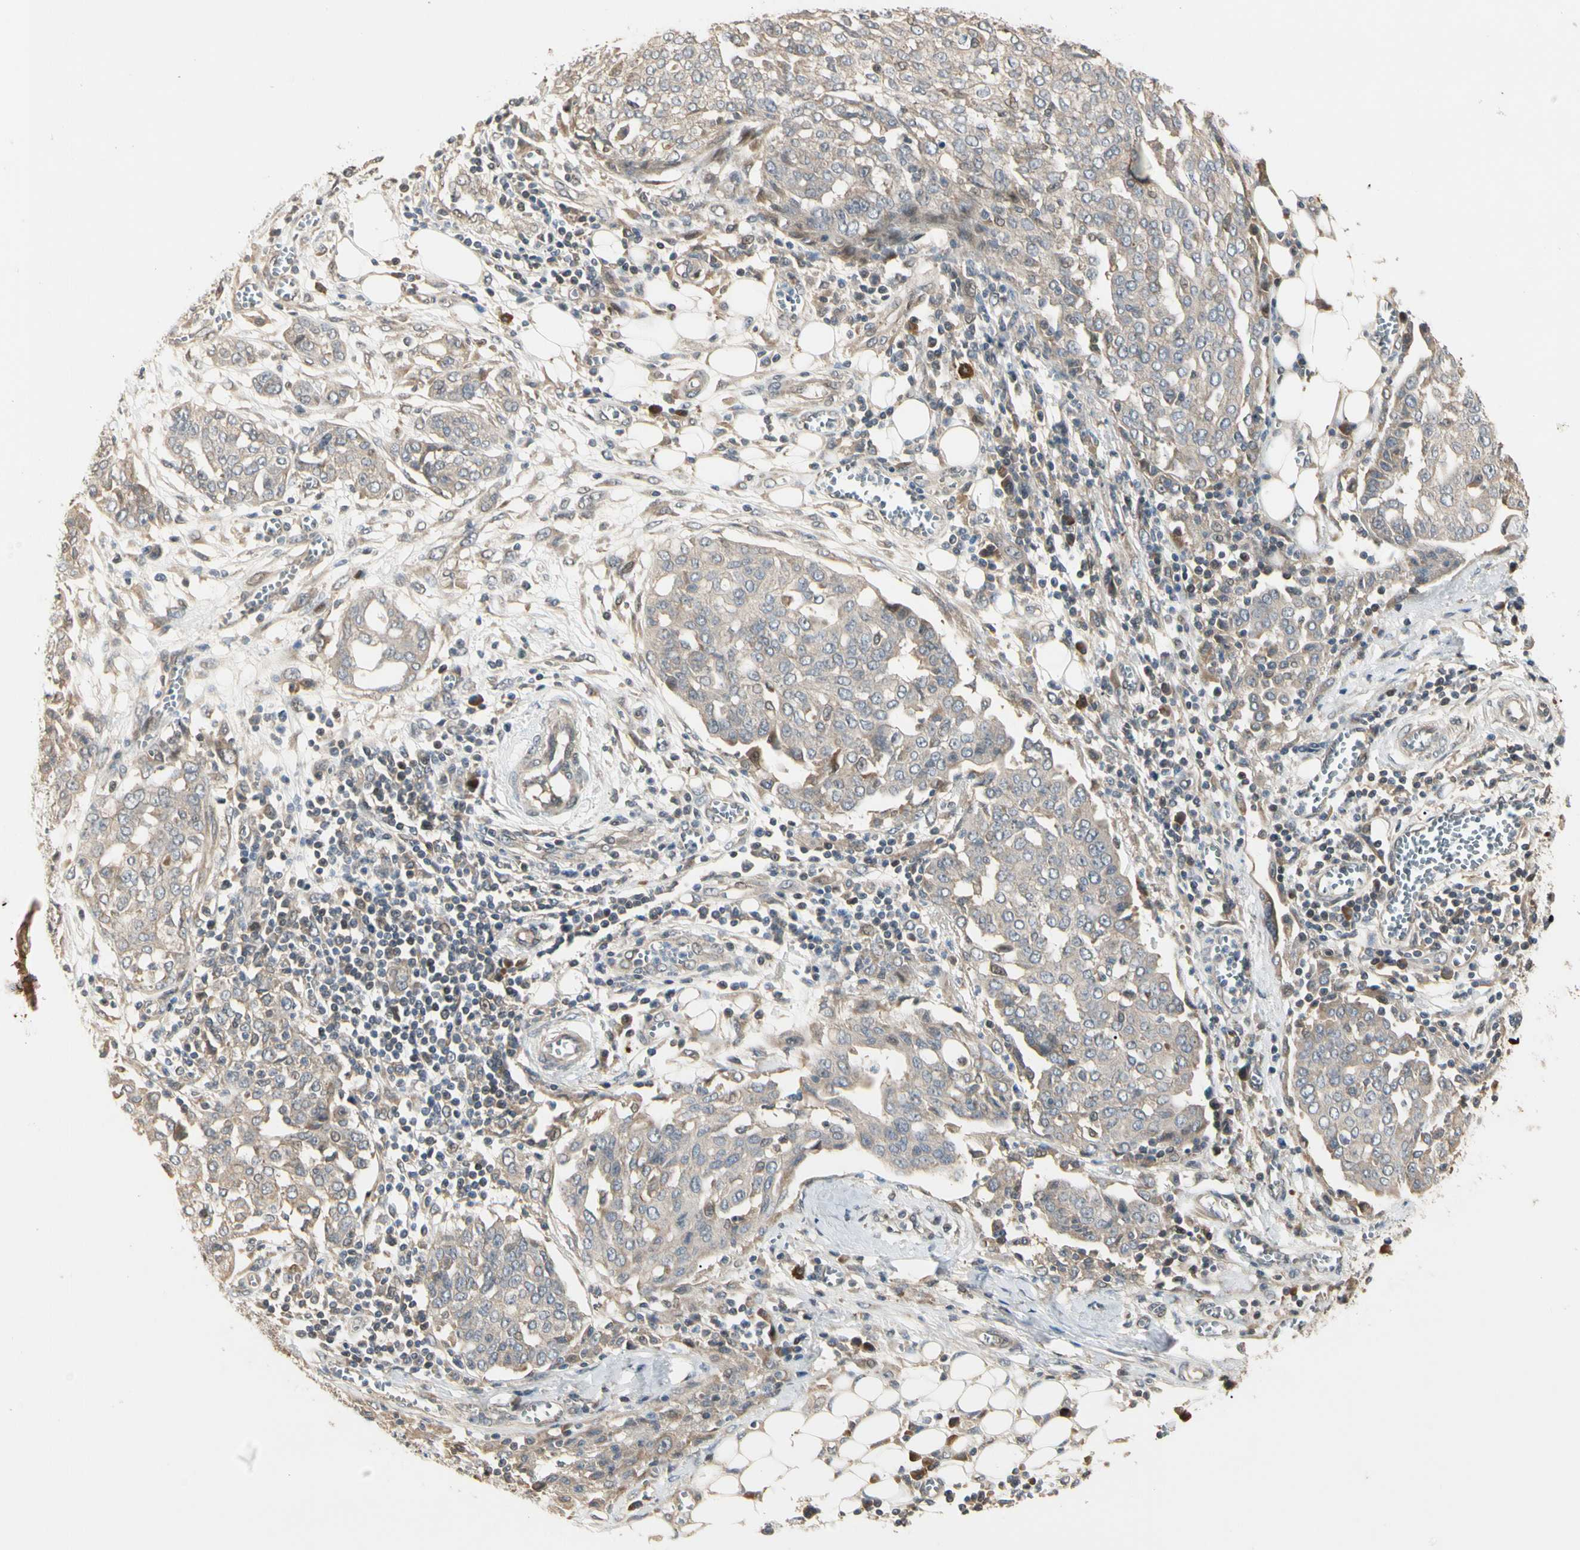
{"staining": {"intensity": "weak", "quantity": "<25%", "location": "cytoplasmic/membranous"}, "tissue": "ovarian cancer", "cell_type": "Tumor cells", "image_type": "cancer", "snomed": [{"axis": "morphology", "description": "Cystadenocarcinoma, serous, NOS"}, {"axis": "topography", "description": "Soft tissue"}, {"axis": "topography", "description": "Ovary"}], "caption": "The immunohistochemistry (IHC) histopathology image has no significant positivity in tumor cells of ovarian cancer tissue. (DAB (3,3'-diaminobenzidine) IHC visualized using brightfield microscopy, high magnification).", "gene": "ATG4C", "patient": {"sex": "female", "age": 57}}